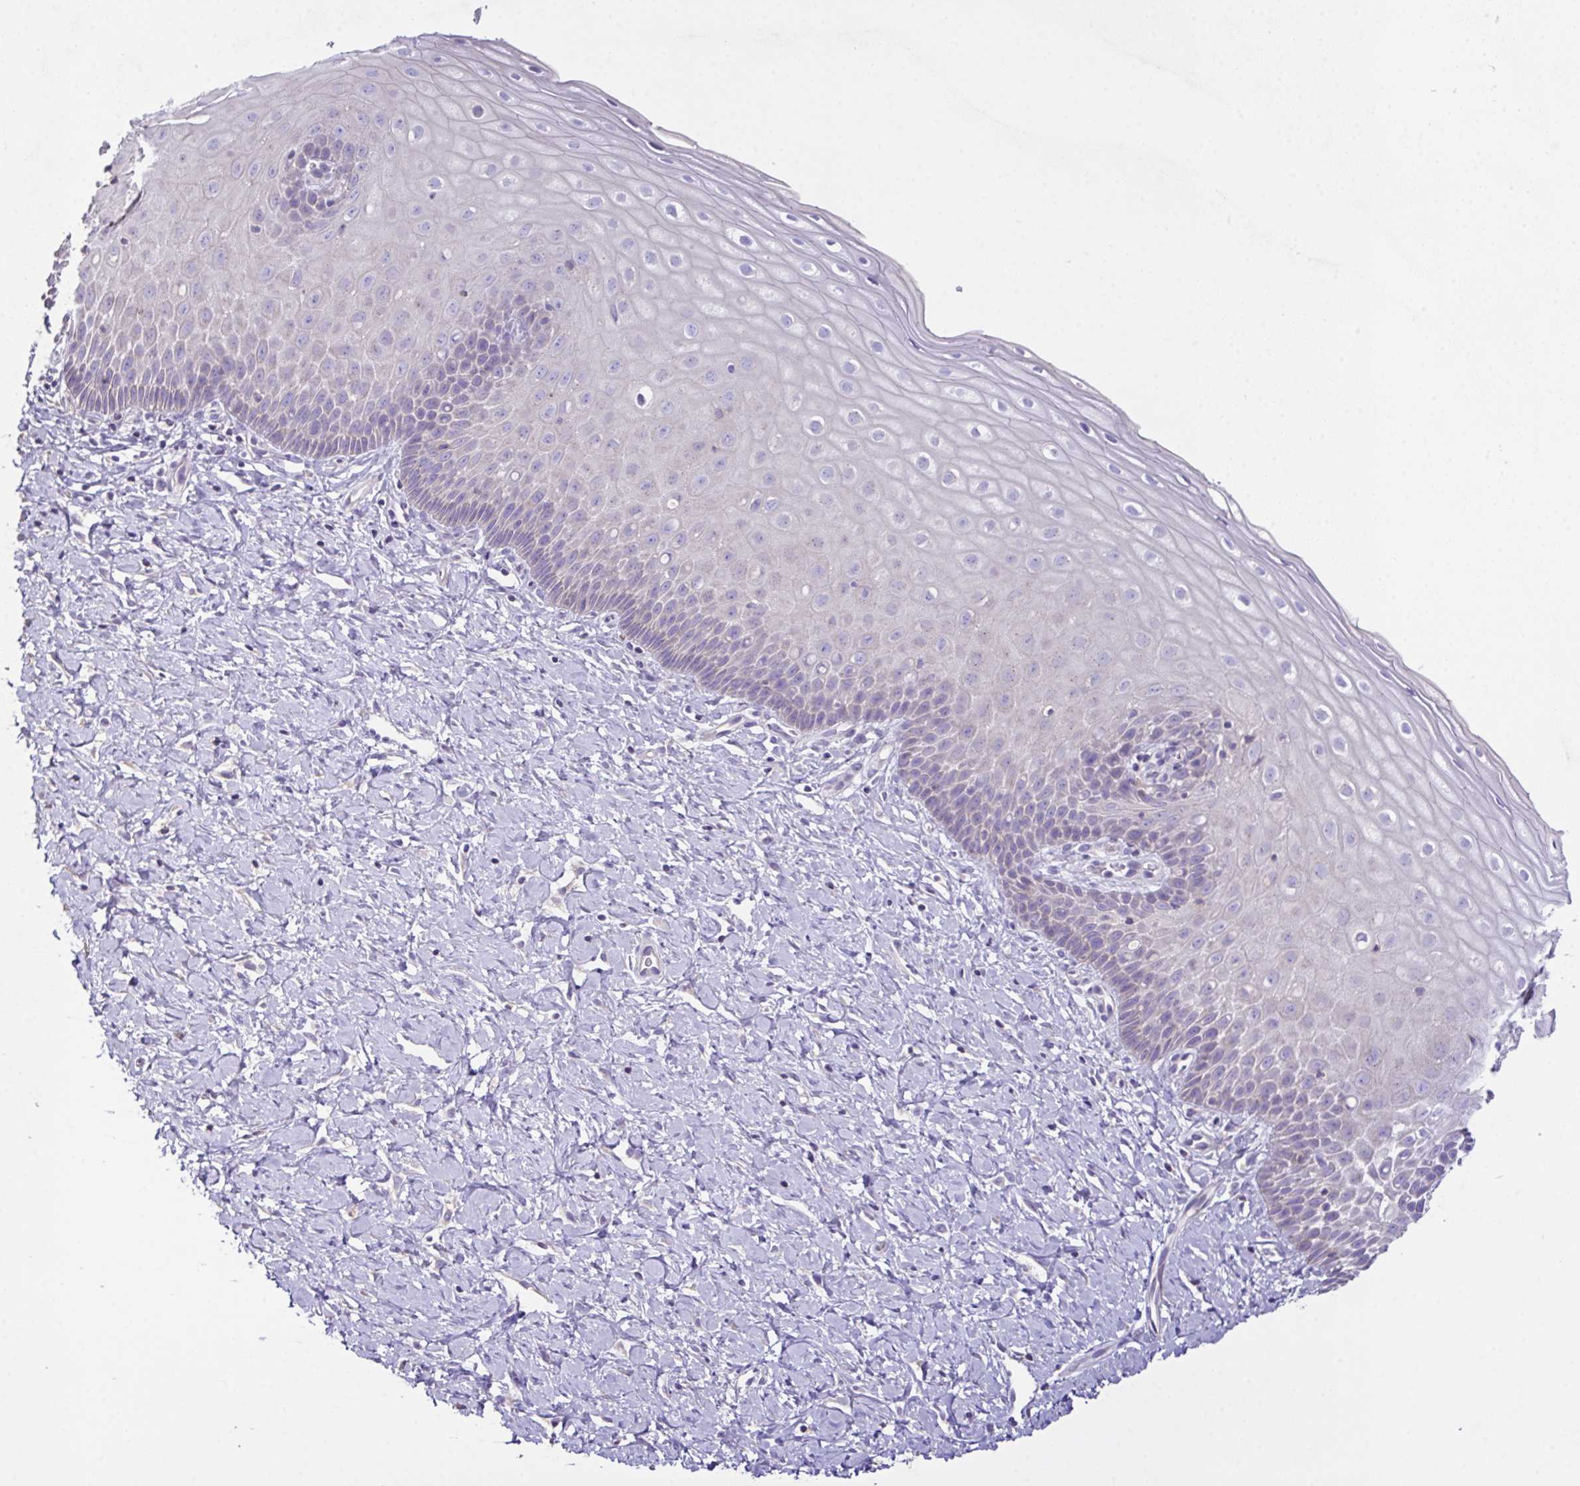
{"staining": {"intensity": "negative", "quantity": "none", "location": "none"}, "tissue": "cervix", "cell_type": "Glandular cells", "image_type": "normal", "snomed": [{"axis": "morphology", "description": "Normal tissue, NOS"}, {"axis": "topography", "description": "Cervix"}], "caption": "The micrograph reveals no significant positivity in glandular cells of cervix. Nuclei are stained in blue.", "gene": "MARCO", "patient": {"sex": "female", "age": 37}}